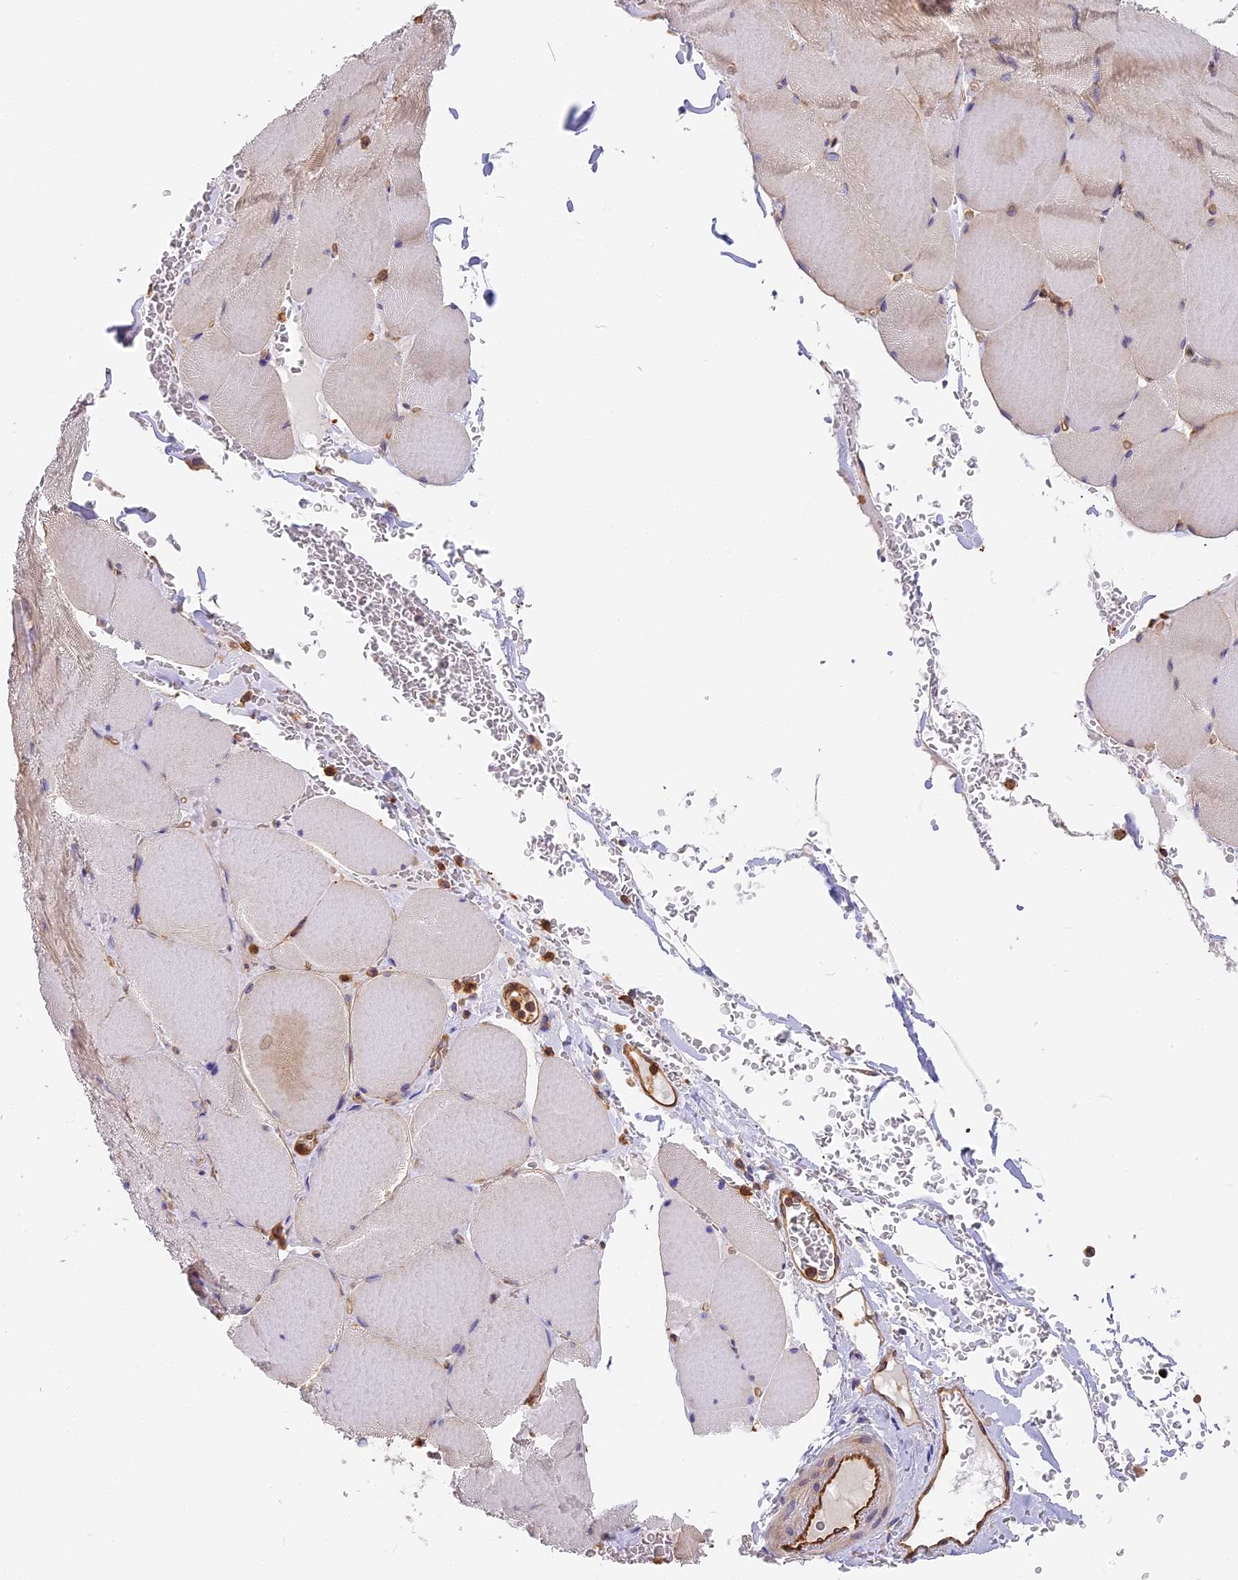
{"staining": {"intensity": "weak", "quantity": "<25%", "location": "cytoplasmic/membranous"}, "tissue": "skeletal muscle", "cell_type": "Myocytes", "image_type": "normal", "snomed": [{"axis": "morphology", "description": "Normal tissue, NOS"}, {"axis": "topography", "description": "Skeletal muscle"}, {"axis": "topography", "description": "Head-Neck"}], "caption": "A high-resolution histopathology image shows IHC staining of normal skeletal muscle, which displays no significant staining in myocytes.", "gene": "VPS18", "patient": {"sex": "male", "age": 66}}